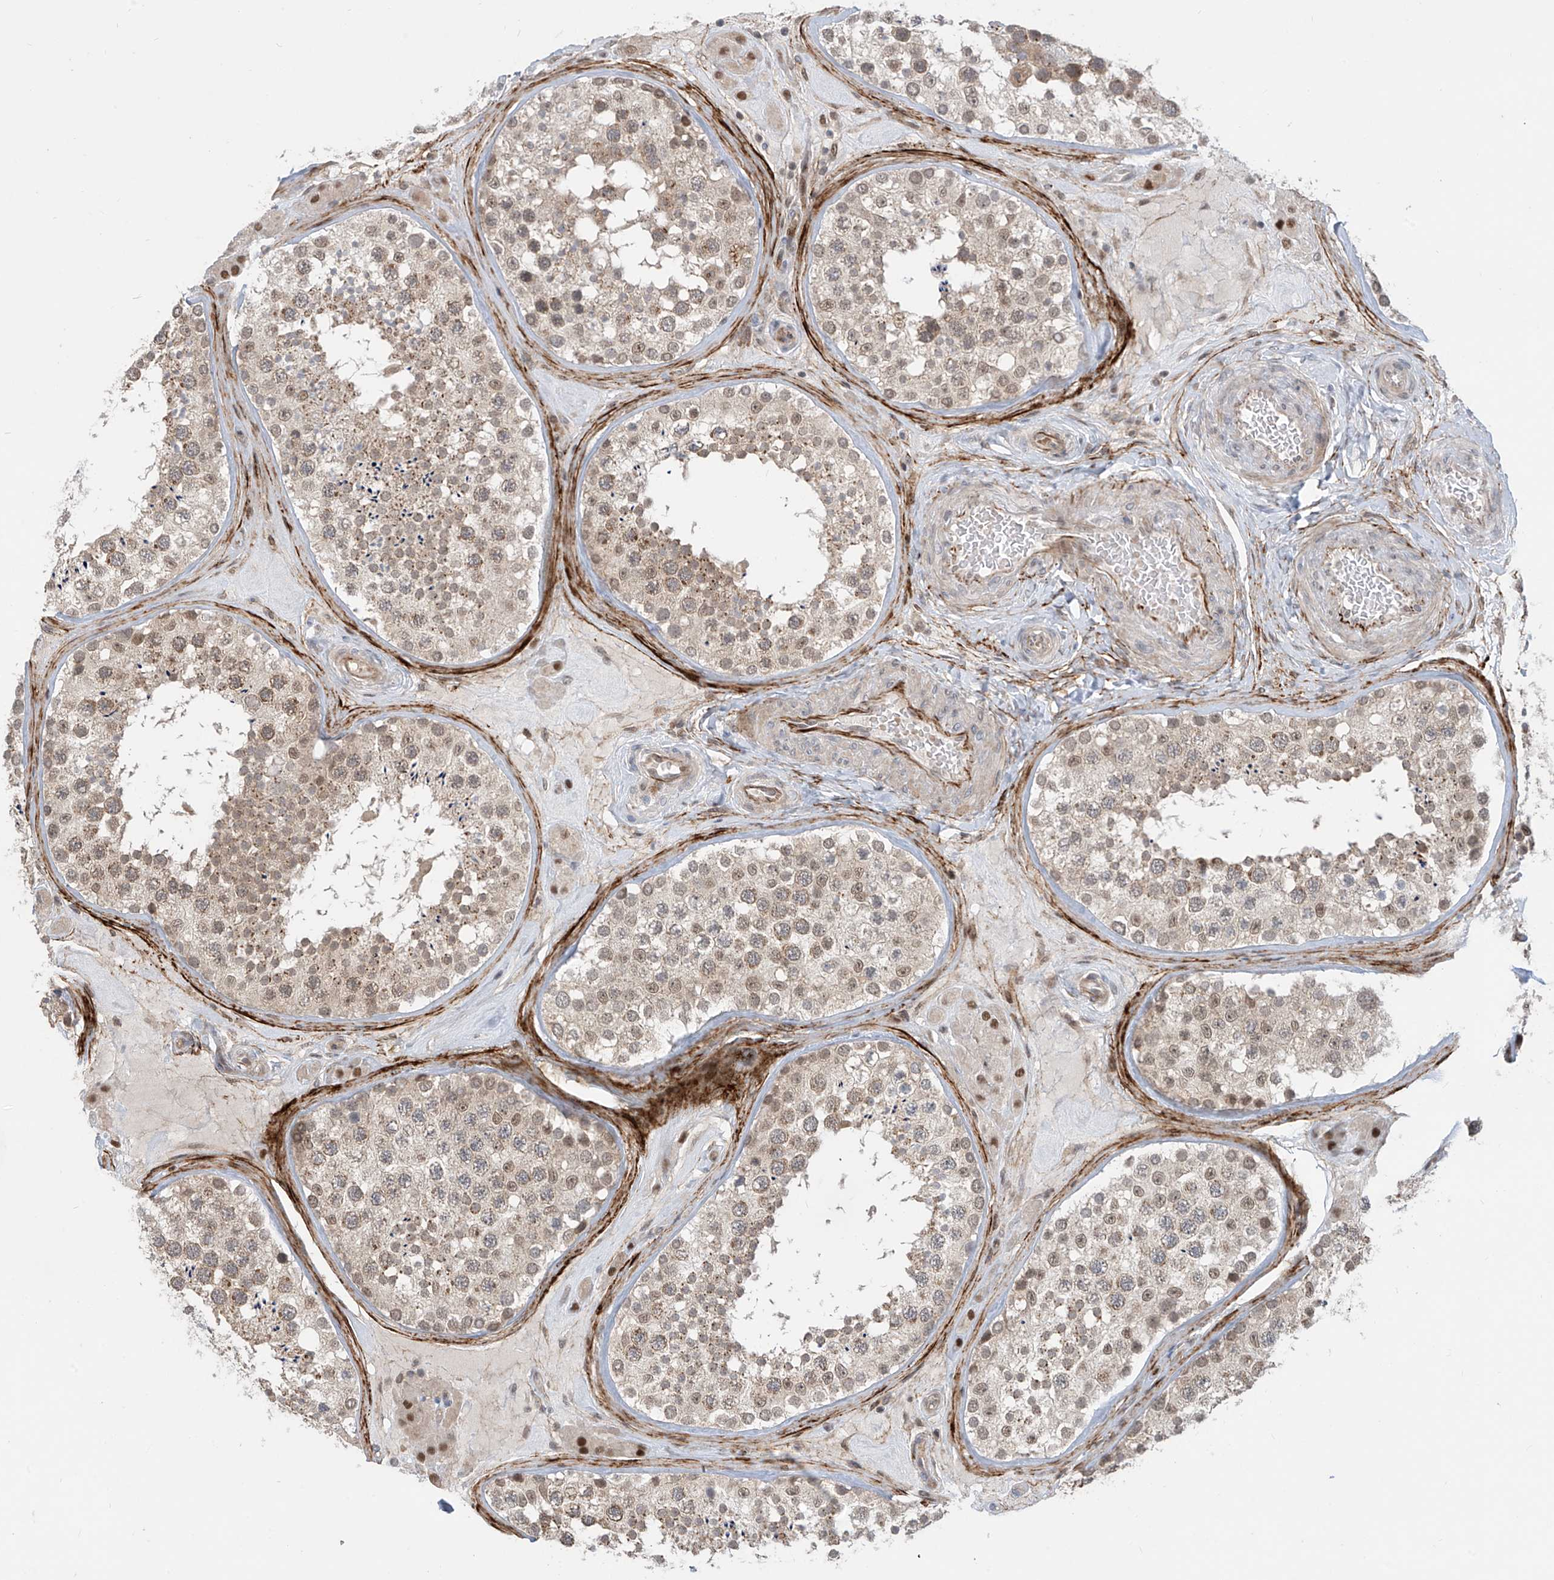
{"staining": {"intensity": "moderate", "quantity": ">75%", "location": "cytoplasmic/membranous,nuclear"}, "tissue": "testis", "cell_type": "Cells in seminiferous ducts", "image_type": "normal", "snomed": [{"axis": "morphology", "description": "Normal tissue, NOS"}, {"axis": "topography", "description": "Testis"}], "caption": "Normal testis demonstrates moderate cytoplasmic/membranous,nuclear positivity in approximately >75% of cells in seminiferous ducts, visualized by immunohistochemistry. Immunohistochemistry stains the protein of interest in brown and the nuclei are stained blue.", "gene": "LAGE3", "patient": {"sex": "male", "age": 46}}